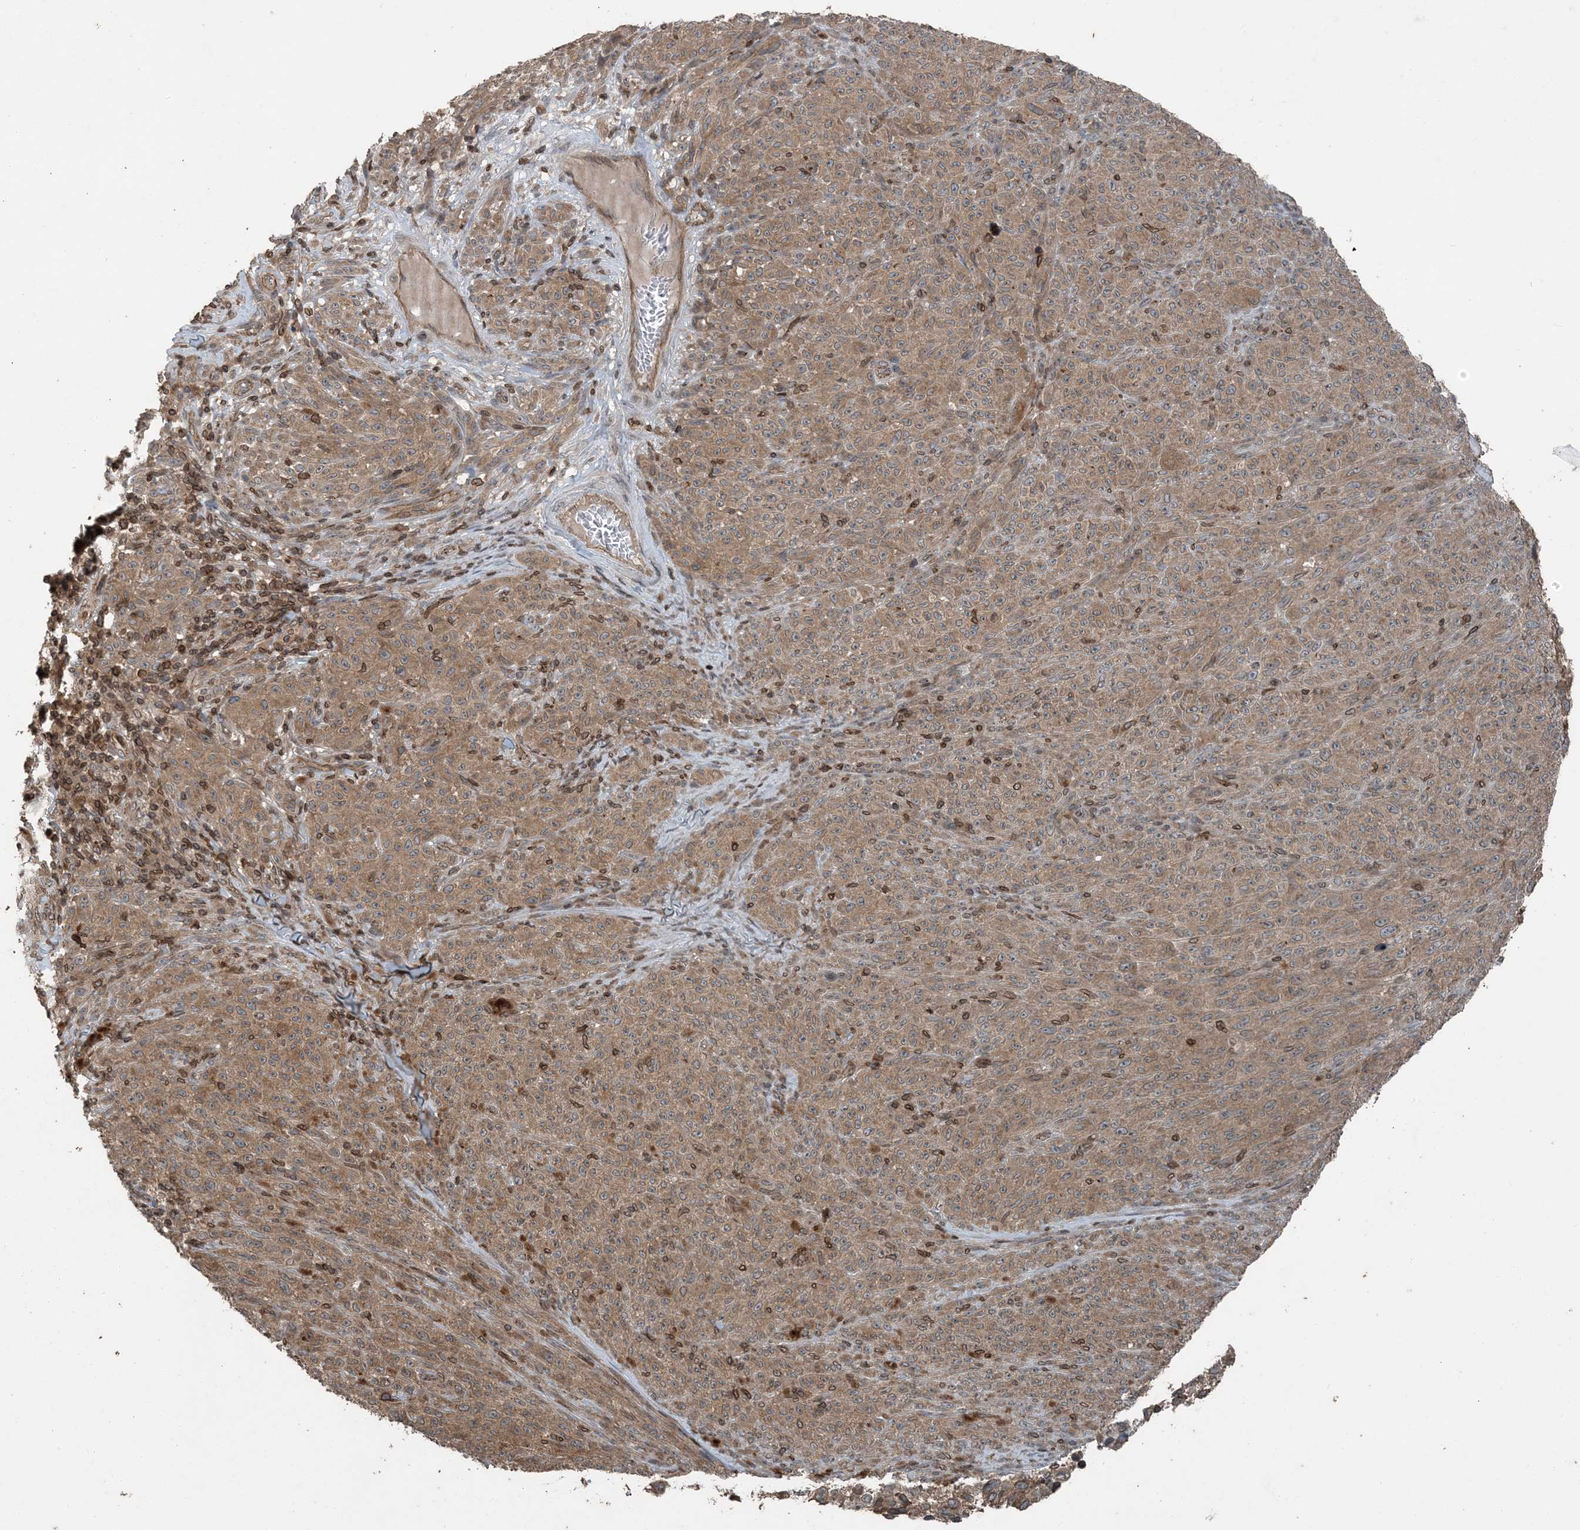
{"staining": {"intensity": "moderate", "quantity": ">75%", "location": "cytoplasmic/membranous"}, "tissue": "melanoma", "cell_type": "Tumor cells", "image_type": "cancer", "snomed": [{"axis": "morphology", "description": "Malignant melanoma, NOS"}, {"axis": "topography", "description": "Skin"}], "caption": "Malignant melanoma stained with a protein marker exhibits moderate staining in tumor cells.", "gene": "ZFAND2B", "patient": {"sex": "female", "age": 82}}